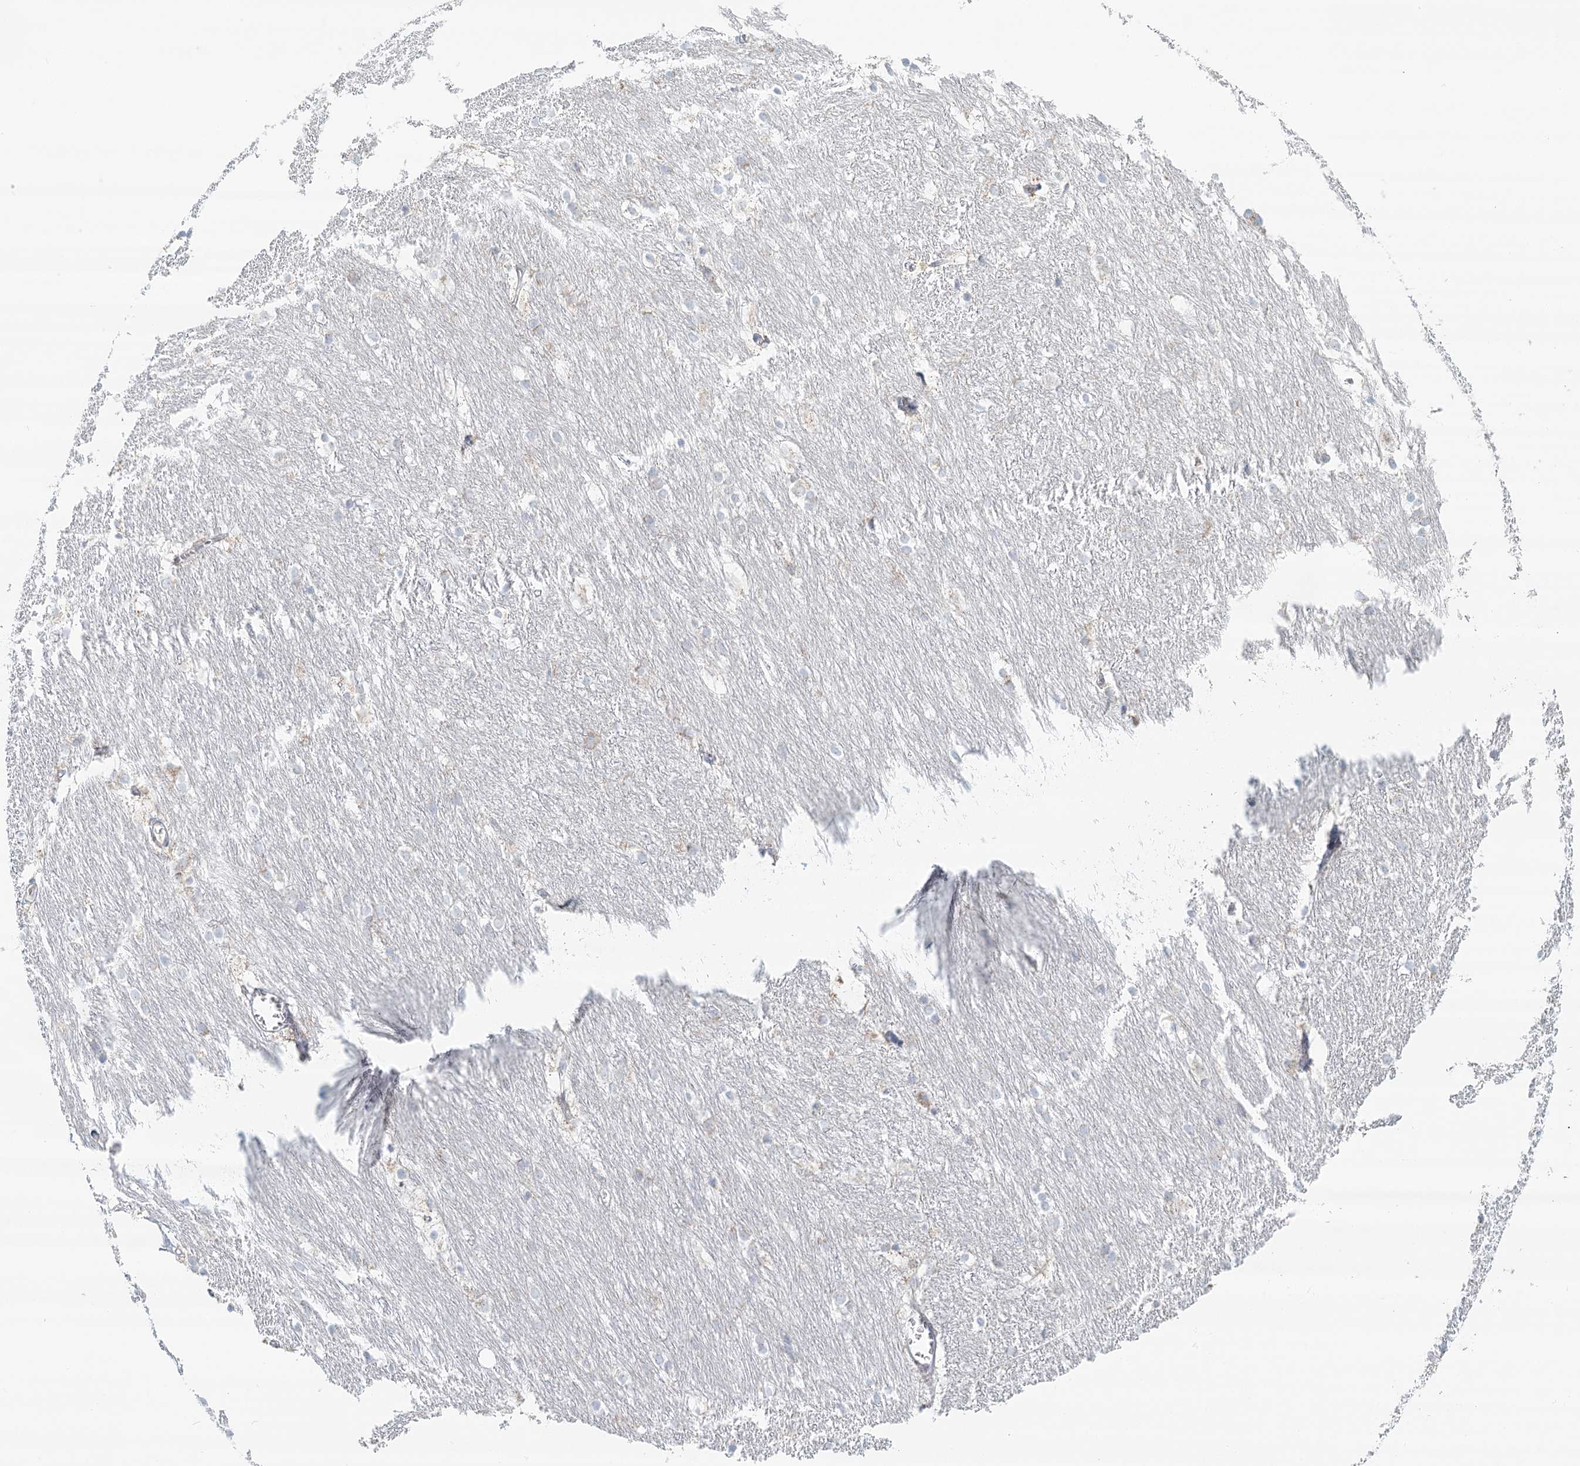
{"staining": {"intensity": "negative", "quantity": "none", "location": "none"}, "tissue": "caudate", "cell_type": "Glial cells", "image_type": "normal", "snomed": [{"axis": "morphology", "description": "Normal tissue, NOS"}, {"axis": "topography", "description": "Lateral ventricle wall"}], "caption": "IHC histopathology image of normal caudate: human caudate stained with DAB shows no significant protein staining in glial cells. (DAB immunohistochemistry with hematoxylin counter stain).", "gene": "BPHL", "patient": {"sex": "female", "age": 19}}